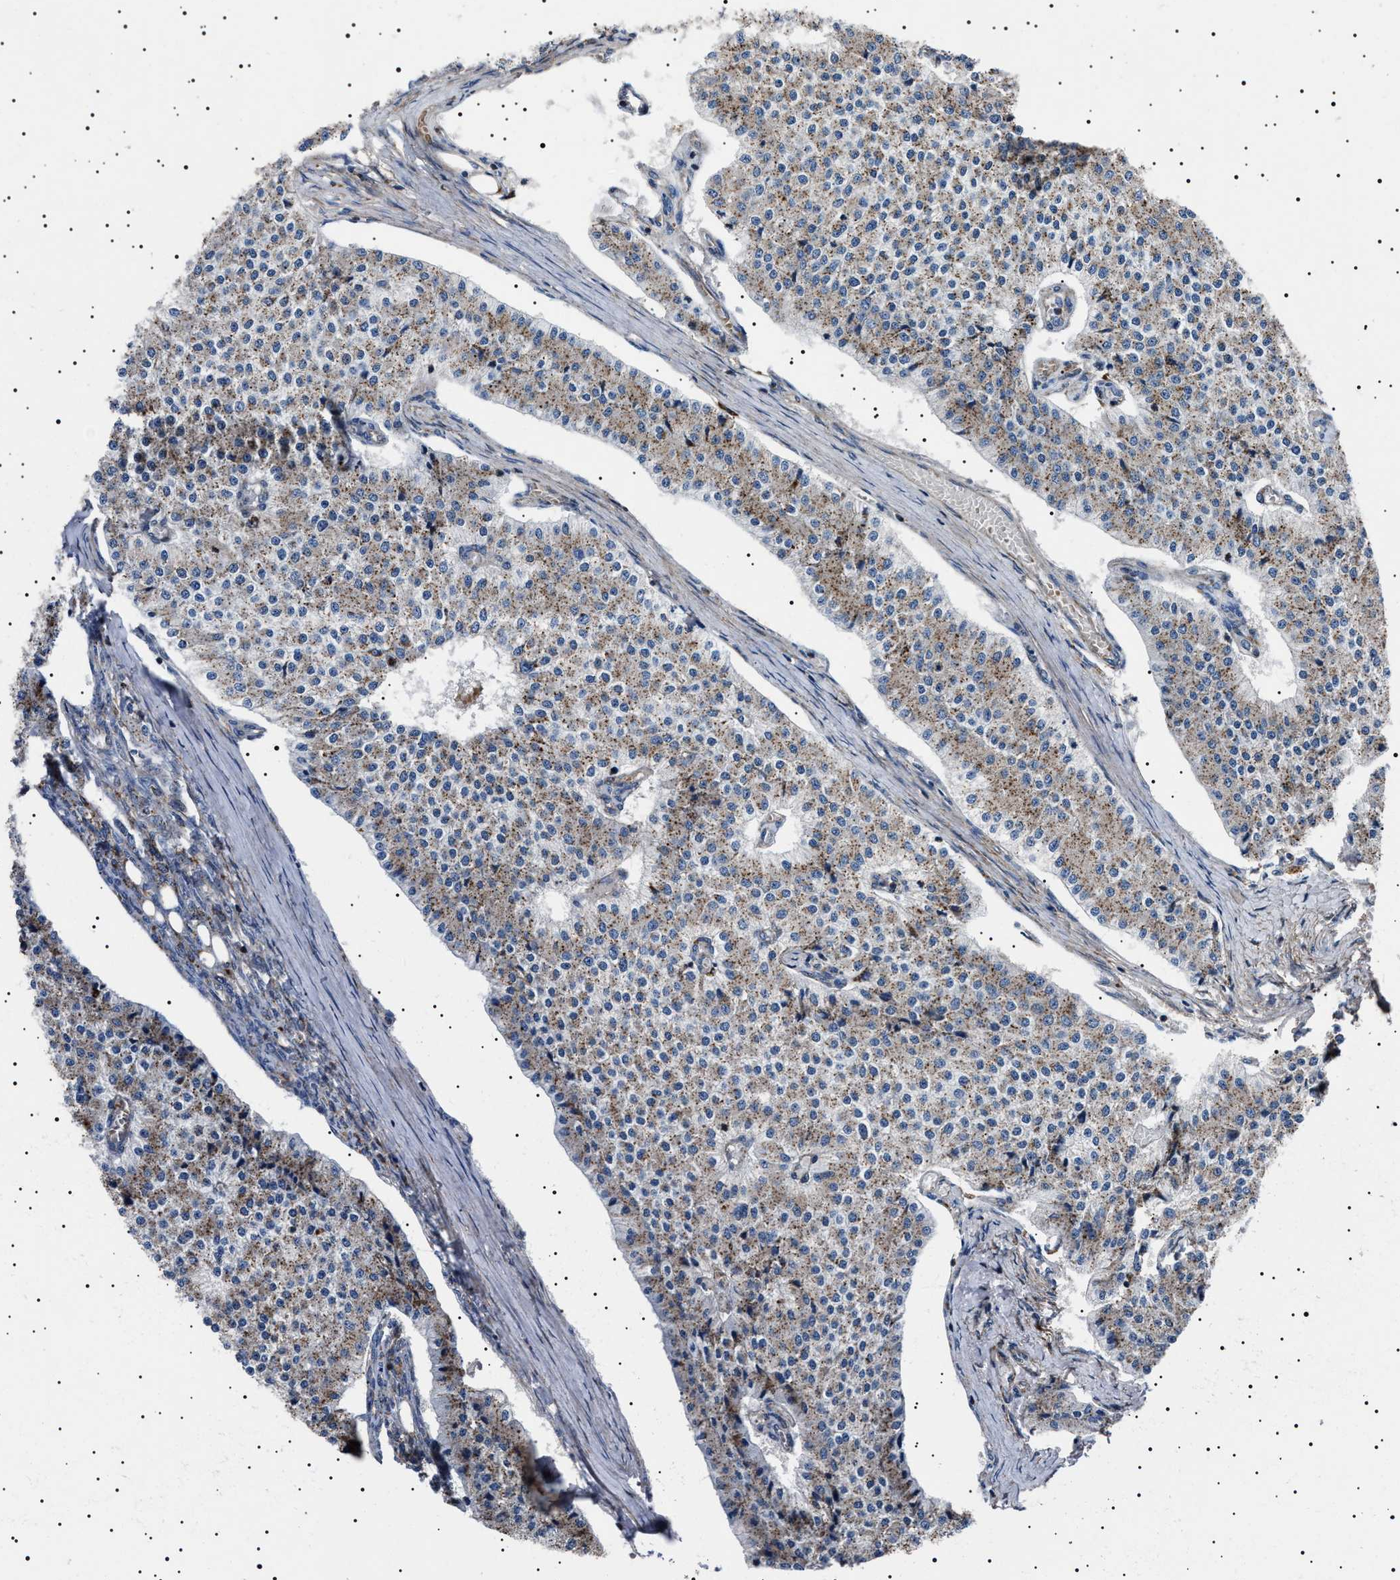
{"staining": {"intensity": "moderate", "quantity": ">75%", "location": "cytoplasmic/membranous"}, "tissue": "carcinoid", "cell_type": "Tumor cells", "image_type": "cancer", "snomed": [{"axis": "morphology", "description": "Carcinoid, malignant, NOS"}, {"axis": "topography", "description": "Colon"}], "caption": "Protein expression analysis of human carcinoid (malignant) reveals moderate cytoplasmic/membranous staining in about >75% of tumor cells.", "gene": "NEU1", "patient": {"sex": "female", "age": 52}}